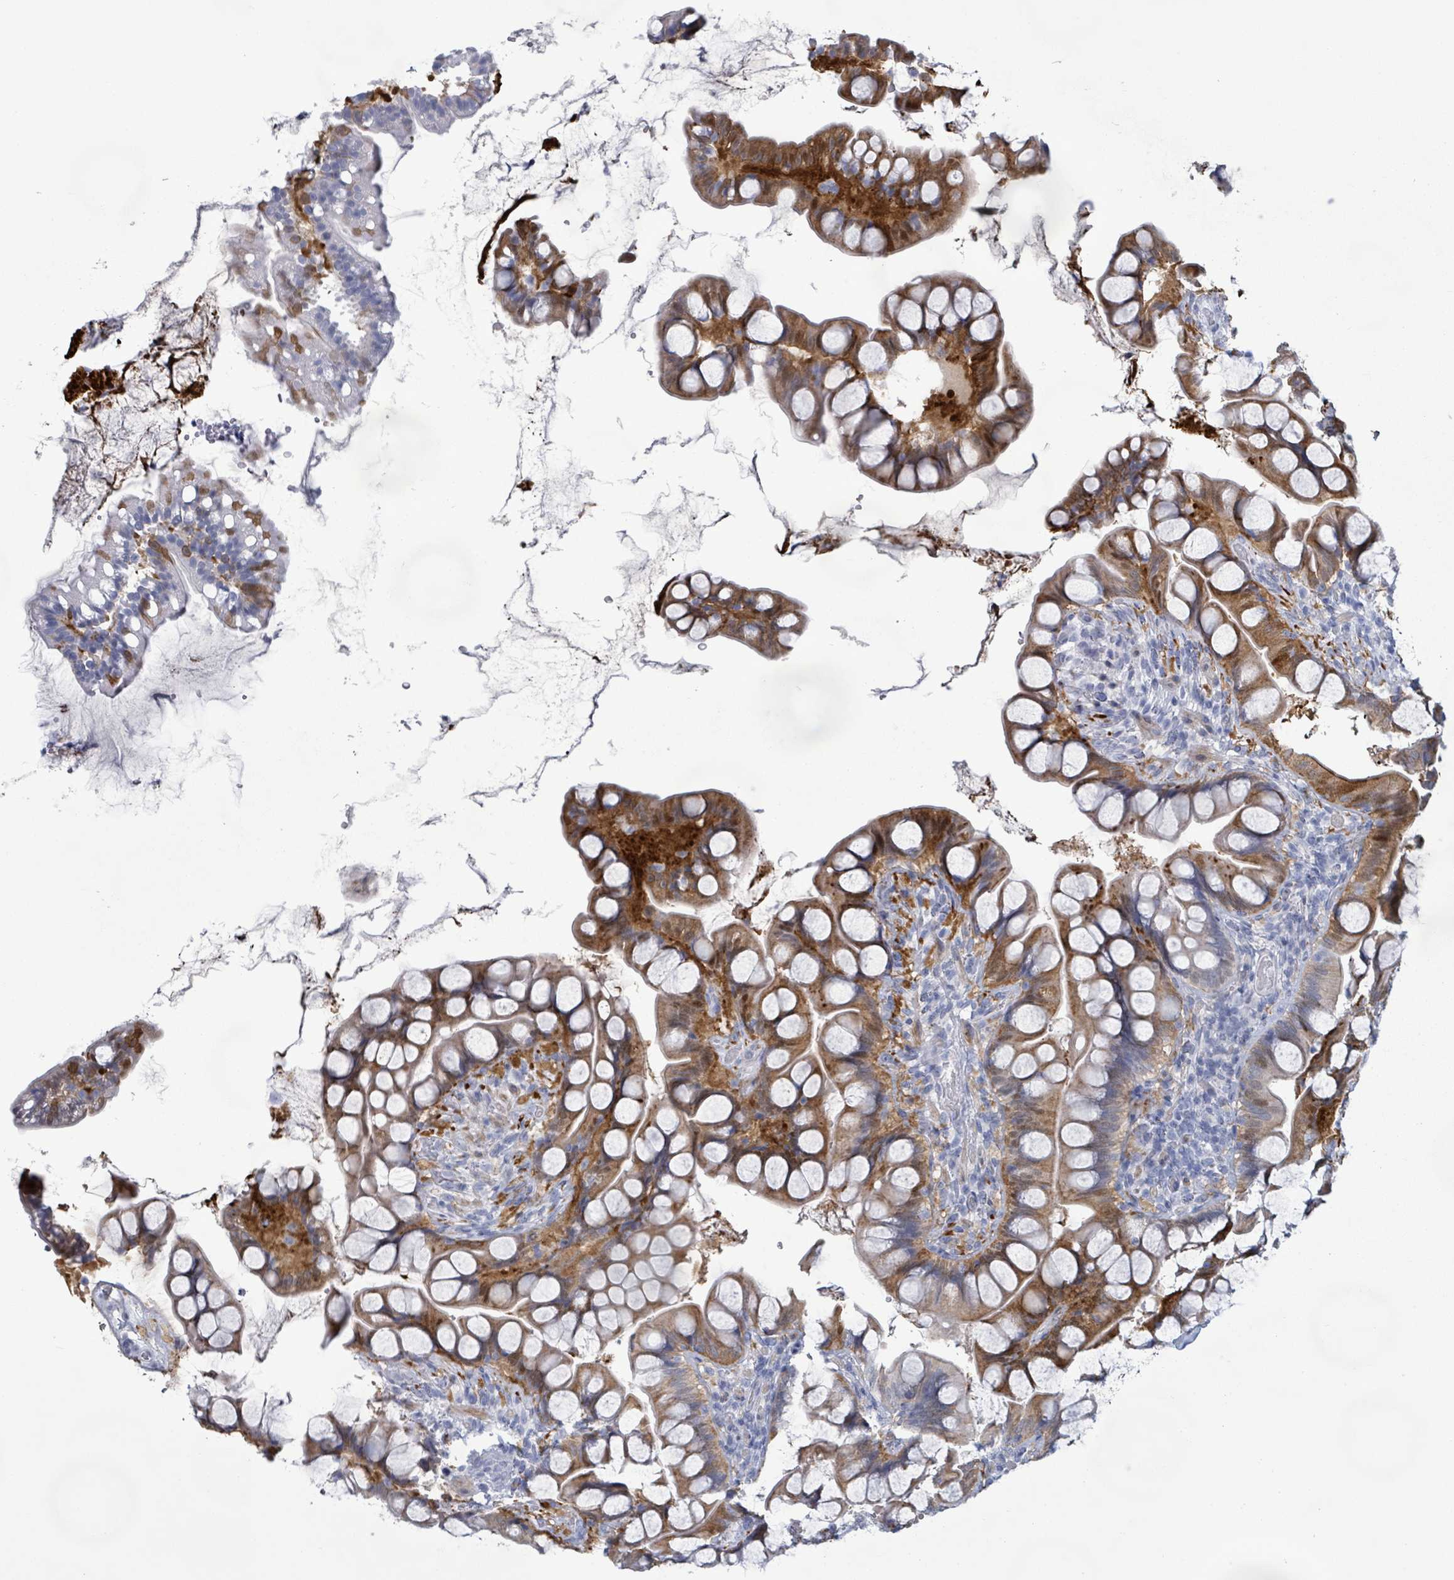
{"staining": {"intensity": "strong", "quantity": "25%-75%", "location": "cytoplasmic/membranous"}, "tissue": "small intestine", "cell_type": "Glandular cells", "image_type": "normal", "snomed": [{"axis": "morphology", "description": "Normal tissue, NOS"}, {"axis": "topography", "description": "Small intestine"}], "caption": "Unremarkable small intestine displays strong cytoplasmic/membranous staining in approximately 25%-75% of glandular cells, visualized by immunohistochemistry. Nuclei are stained in blue.", "gene": "ZNF771", "patient": {"sex": "male", "age": 70}}